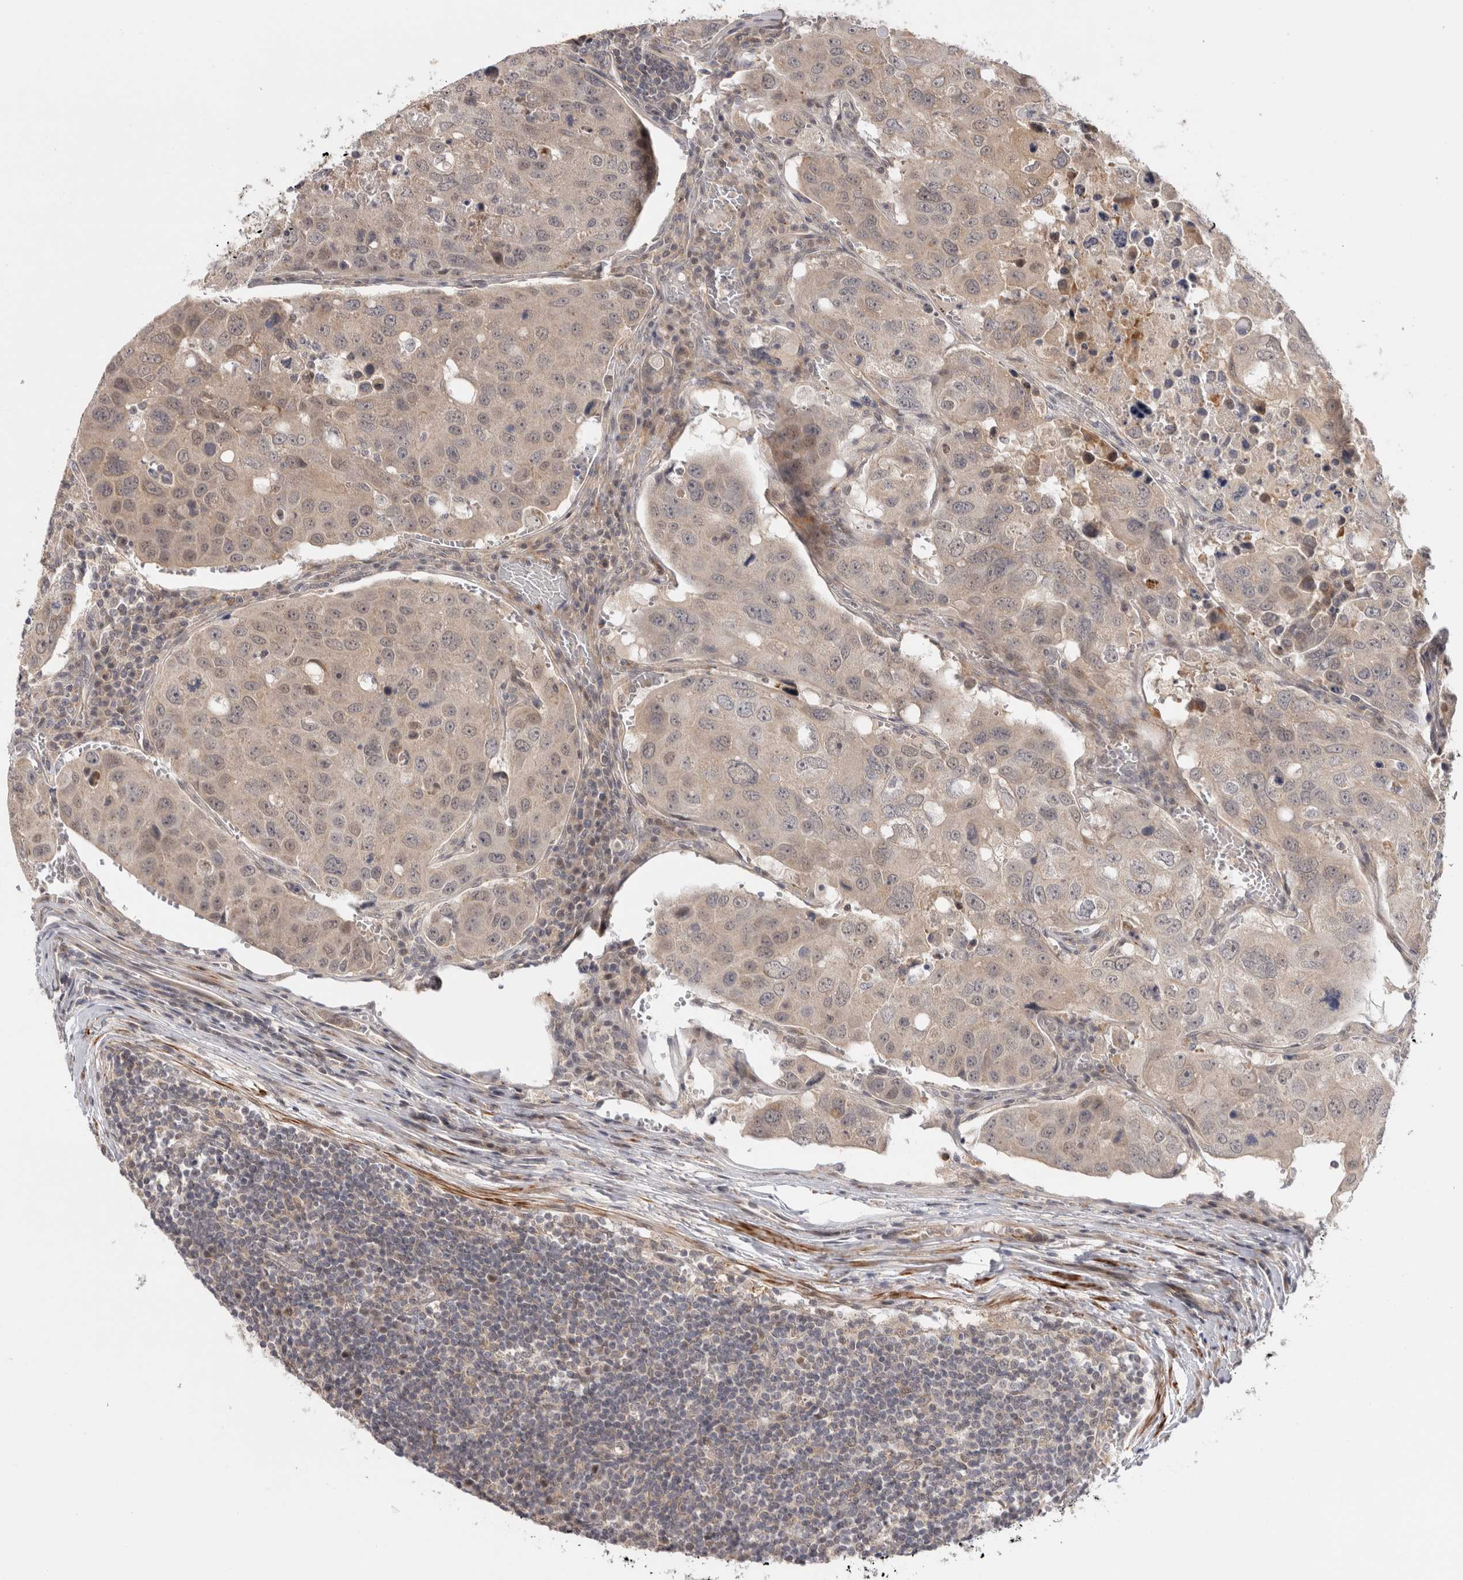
{"staining": {"intensity": "weak", "quantity": "25%-75%", "location": "cytoplasmic/membranous,nuclear"}, "tissue": "urothelial cancer", "cell_type": "Tumor cells", "image_type": "cancer", "snomed": [{"axis": "morphology", "description": "Urothelial carcinoma, High grade"}, {"axis": "topography", "description": "Lymph node"}, {"axis": "topography", "description": "Urinary bladder"}], "caption": "DAB immunohistochemical staining of urothelial carcinoma (high-grade) exhibits weak cytoplasmic/membranous and nuclear protein positivity in approximately 25%-75% of tumor cells.", "gene": "ZNF318", "patient": {"sex": "male", "age": 51}}